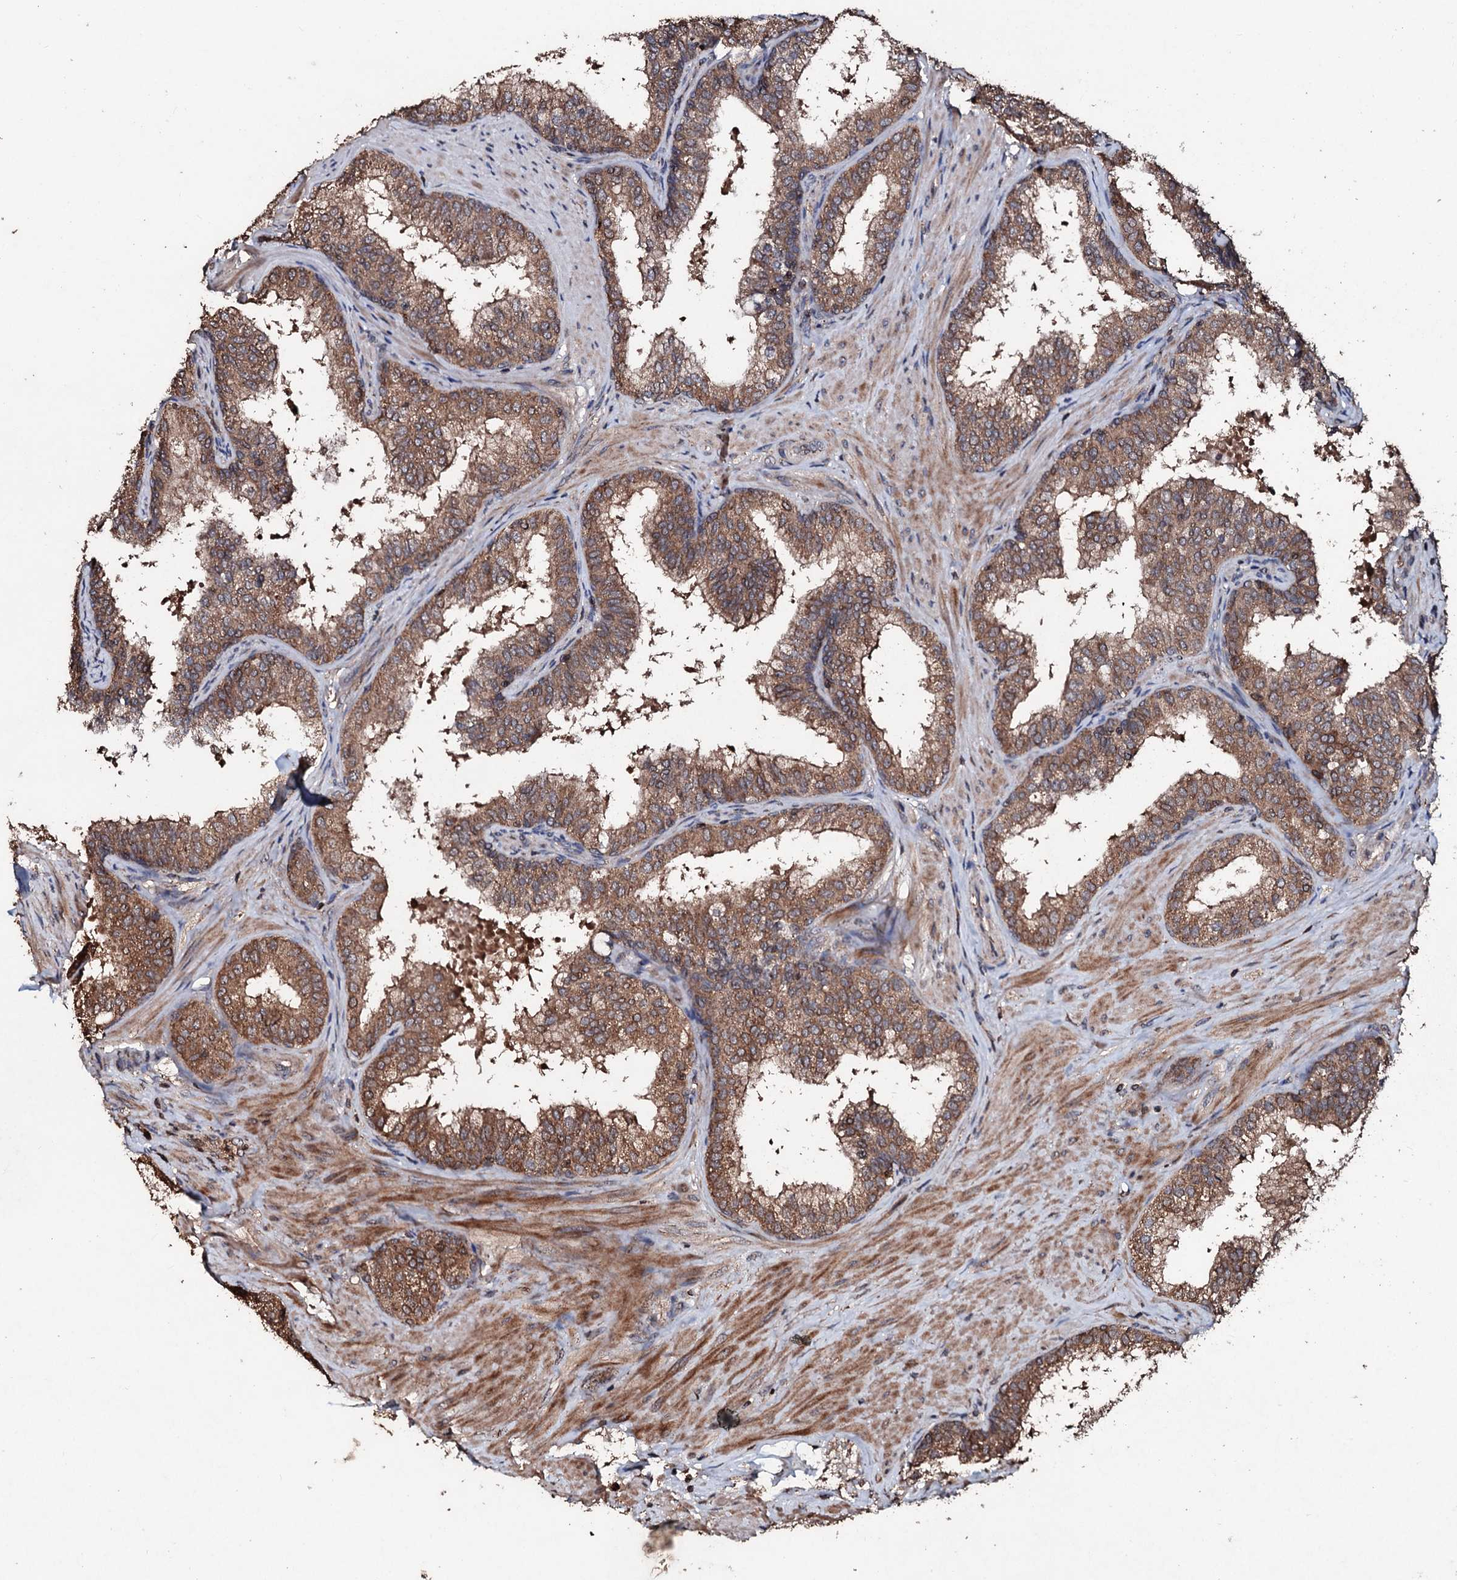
{"staining": {"intensity": "moderate", "quantity": ">75%", "location": "cytoplasmic/membranous"}, "tissue": "prostate", "cell_type": "Glandular cells", "image_type": "normal", "snomed": [{"axis": "morphology", "description": "Normal tissue, NOS"}, {"axis": "topography", "description": "Prostate"}], "caption": "About >75% of glandular cells in unremarkable human prostate reveal moderate cytoplasmic/membranous protein staining as visualized by brown immunohistochemical staining.", "gene": "SDHAF2", "patient": {"sex": "male", "age": 60}}